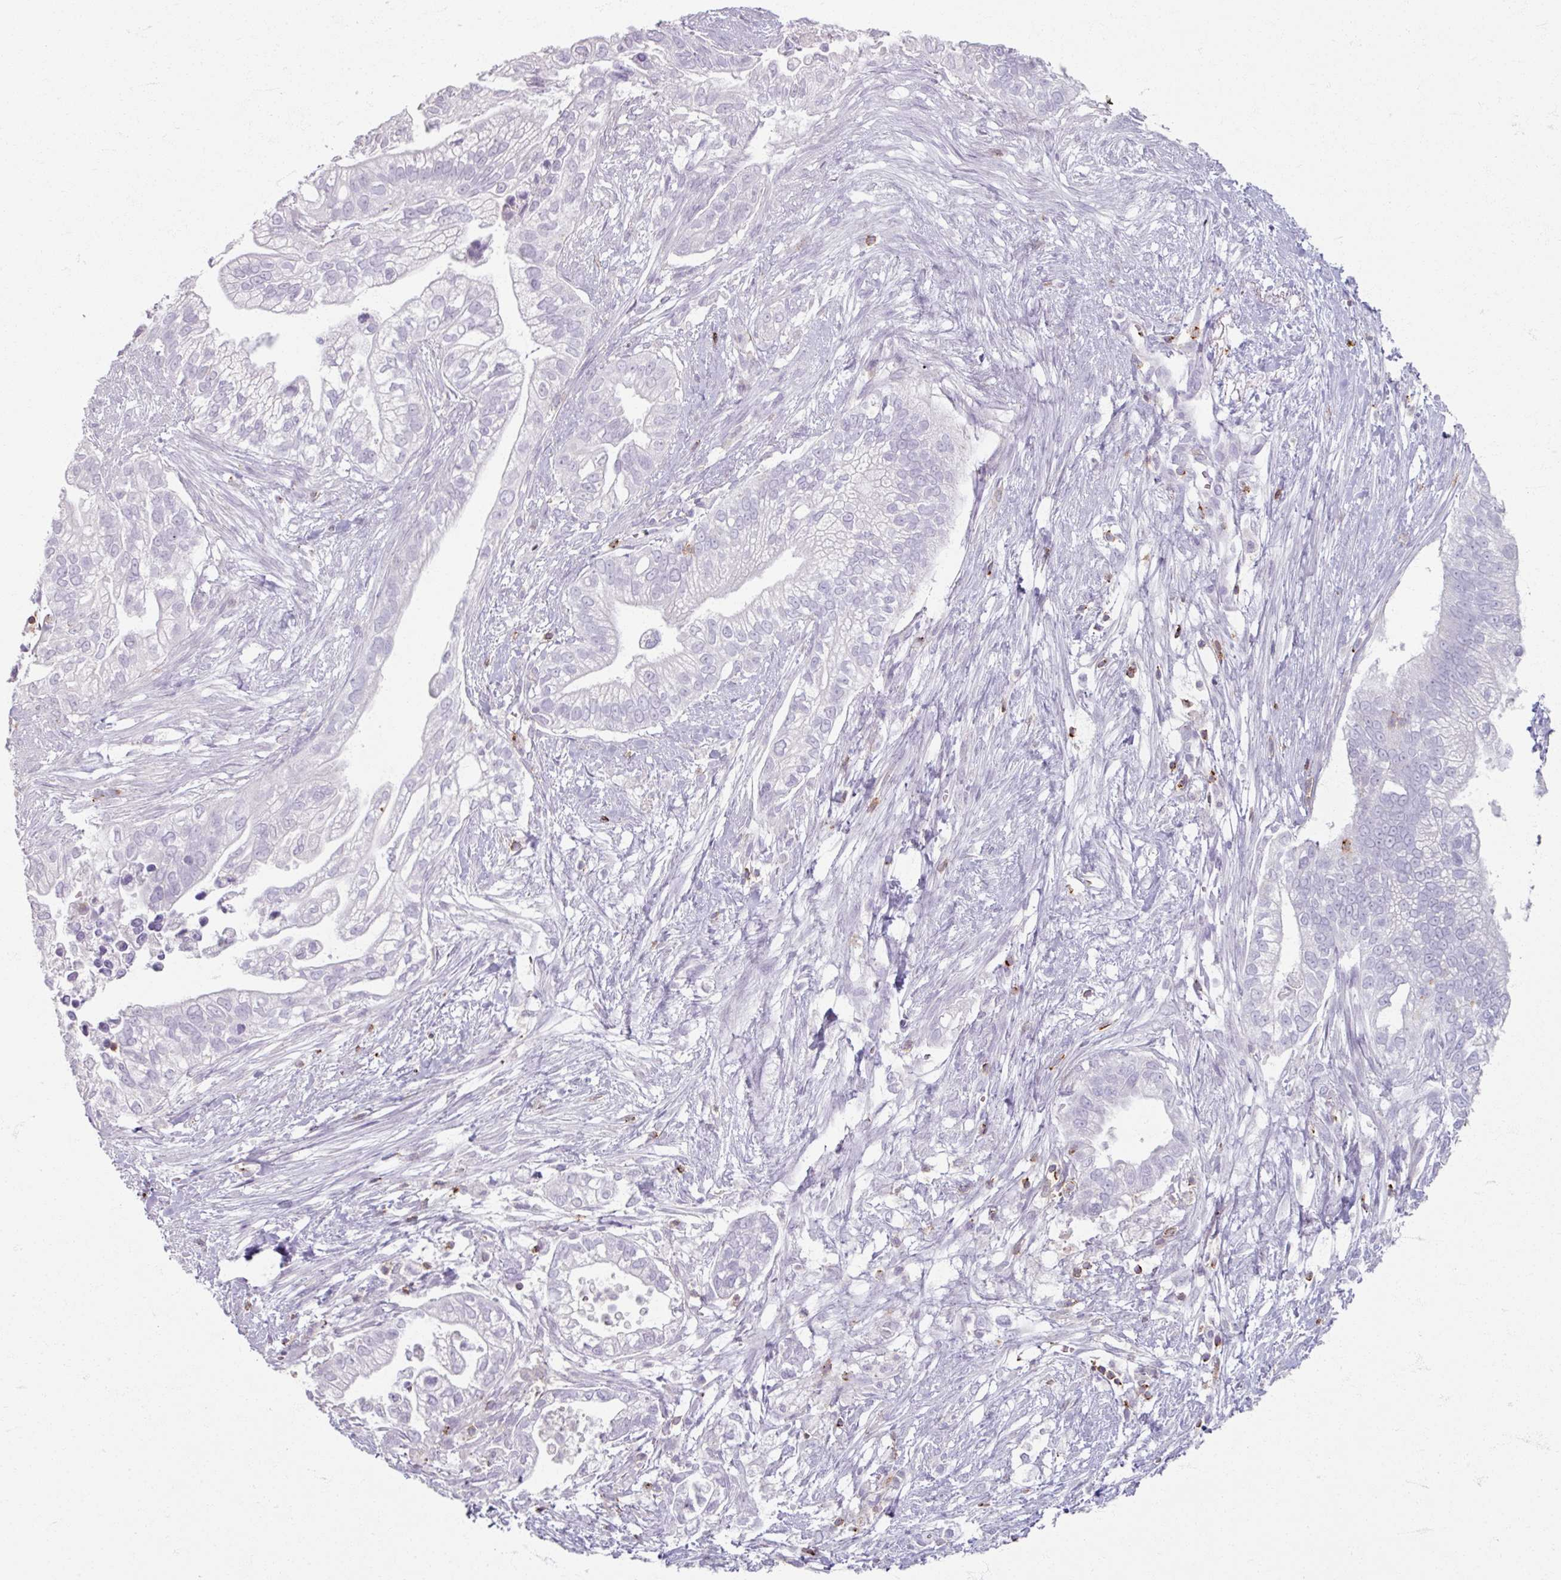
{"staining": {"intensity": "negative", "quantity": "none", "location": "none"}, "tissue": "pancreatic cancer", "cell_type": "Tumor cells", "image_type": "cancer", "snomed": [{"axis": "morphology", "description": "Adenocarcinoma, NOS"}, {"axis": "topography", "description": "Pancreas"}], "caption": "Pancreatic cancer stained for a protein using IHC shows no staining tumor cells.", "gene": "PTPRC", "patient": {"sex": "male", "age": 70}}